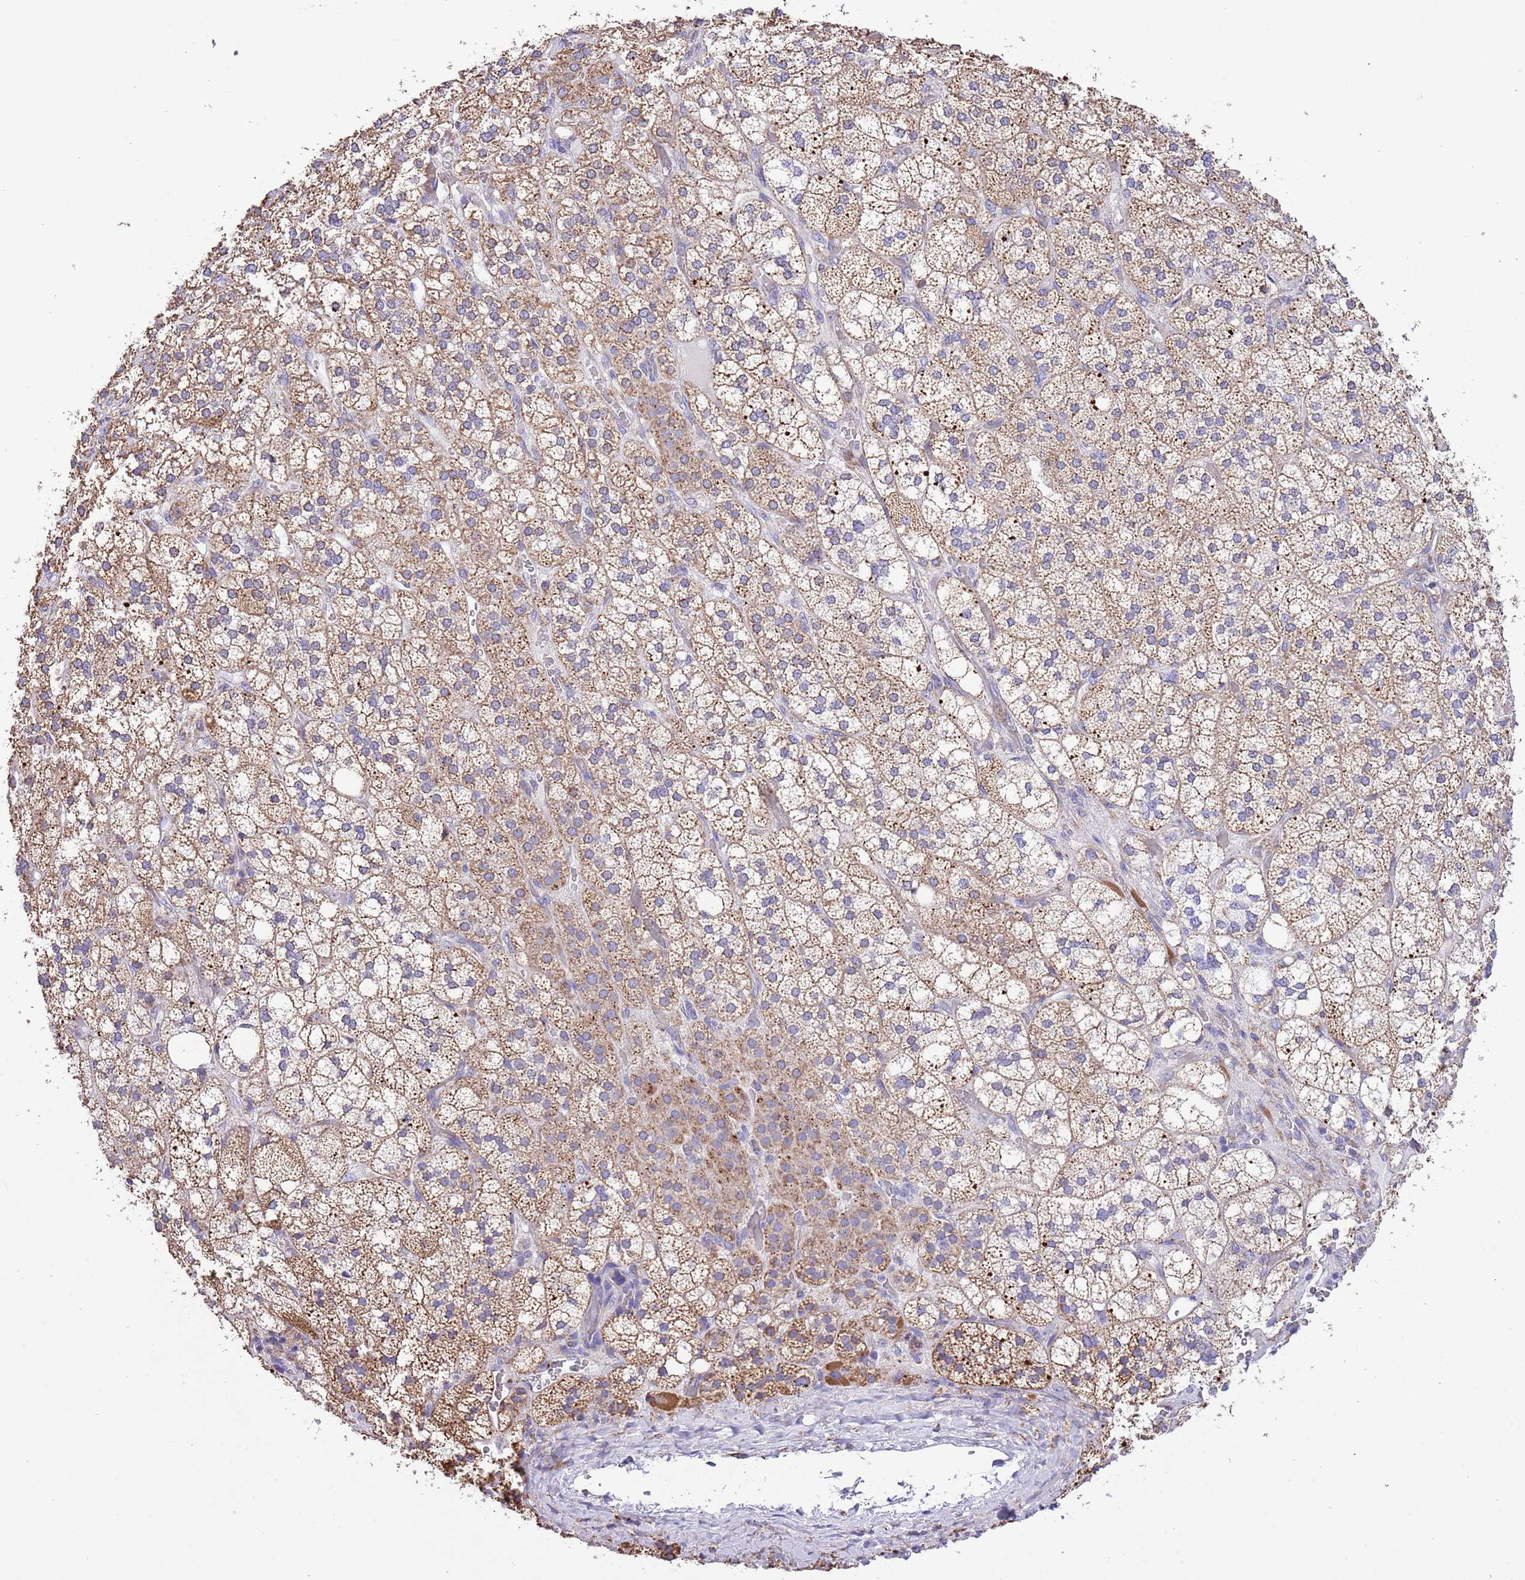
{"staining": {"intensity": "moderate", "quantity": ">75%", "location": "cytoplasmic/membranous"}, "tissue": "adrenal gland", "cell_type": "Glandular cells", "image_type": "normal", "snomed": [{"axis": "morphology", "description": "Normal tissue, NOS"}, {"axis": "topography", "description": "Adrenal gland"}], "caption": "Immunohistochemical staining of normal adrenal gland demonstrates medium levels of moderate cytoplasmic/membranous staining in about >75% of glandular cells. The staining was performed using DAB to visualize the protein expression in brown, while the nuclei were stained in blue with hematoxylin (Magnification: 20x).", "gene": "TEKTIP1", "patient": {"sex": "male", "age": 61}}